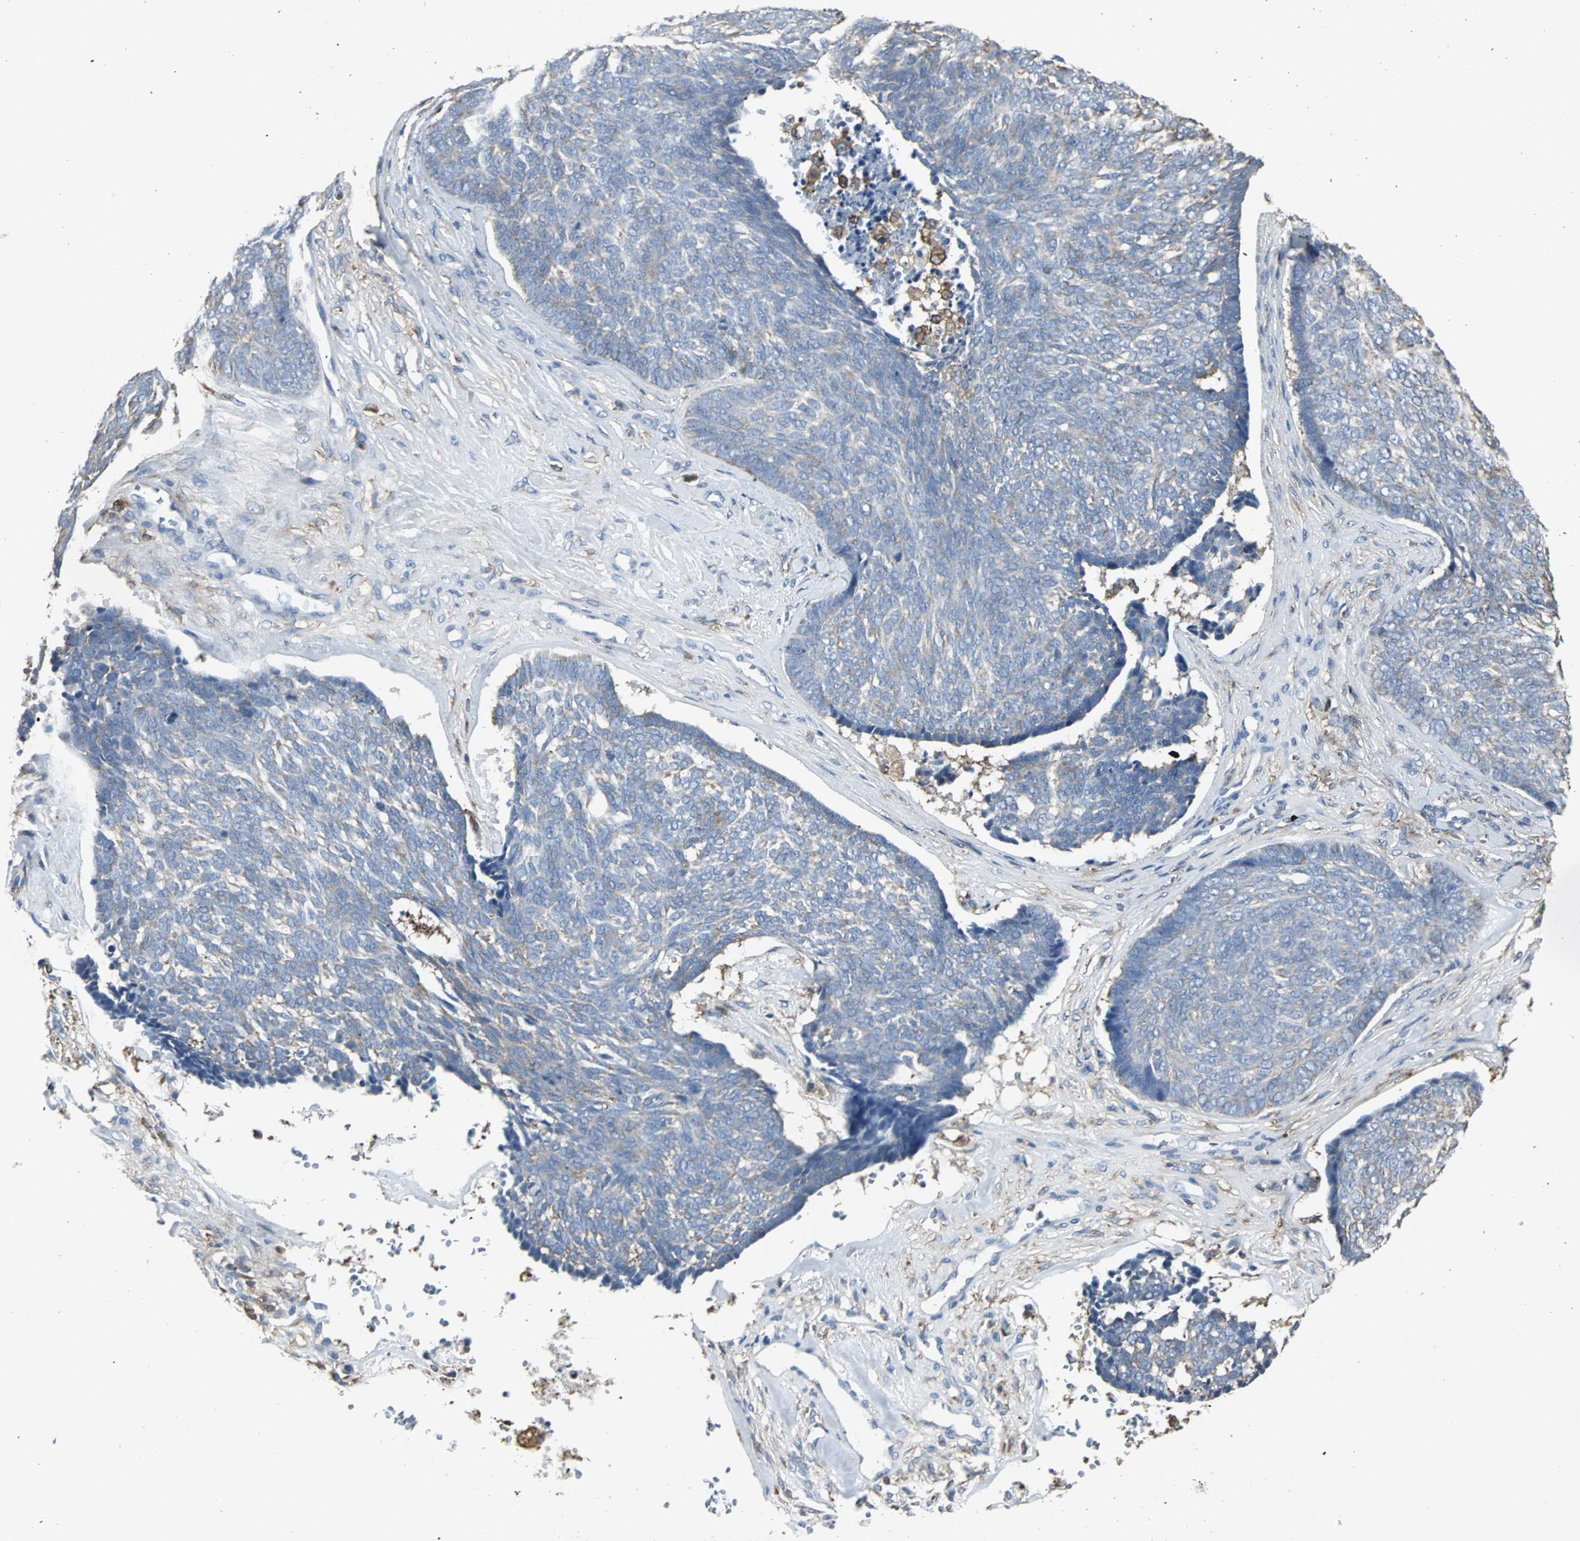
{"staining": {"intensity": "weak", "quantity": "25%-75%", "location": "cytoplasmic/membranous"}, "tissue": "skin cancer", "cell_type": "Tumor cells", "image_type": "cancer", "snomed": [{"axis": "morphology", "description": "Basal cell carcinoma"}, {"axis": "topography", "description": "Skin"}], "caption": "Tumor cells display weak cytoplasmic/membranous staining in approximately 25%-75% of cells in basal cell carcinoma (skin).", "gene": "LRRFIP1", "patient": {"sex": "male", "age": 84}}